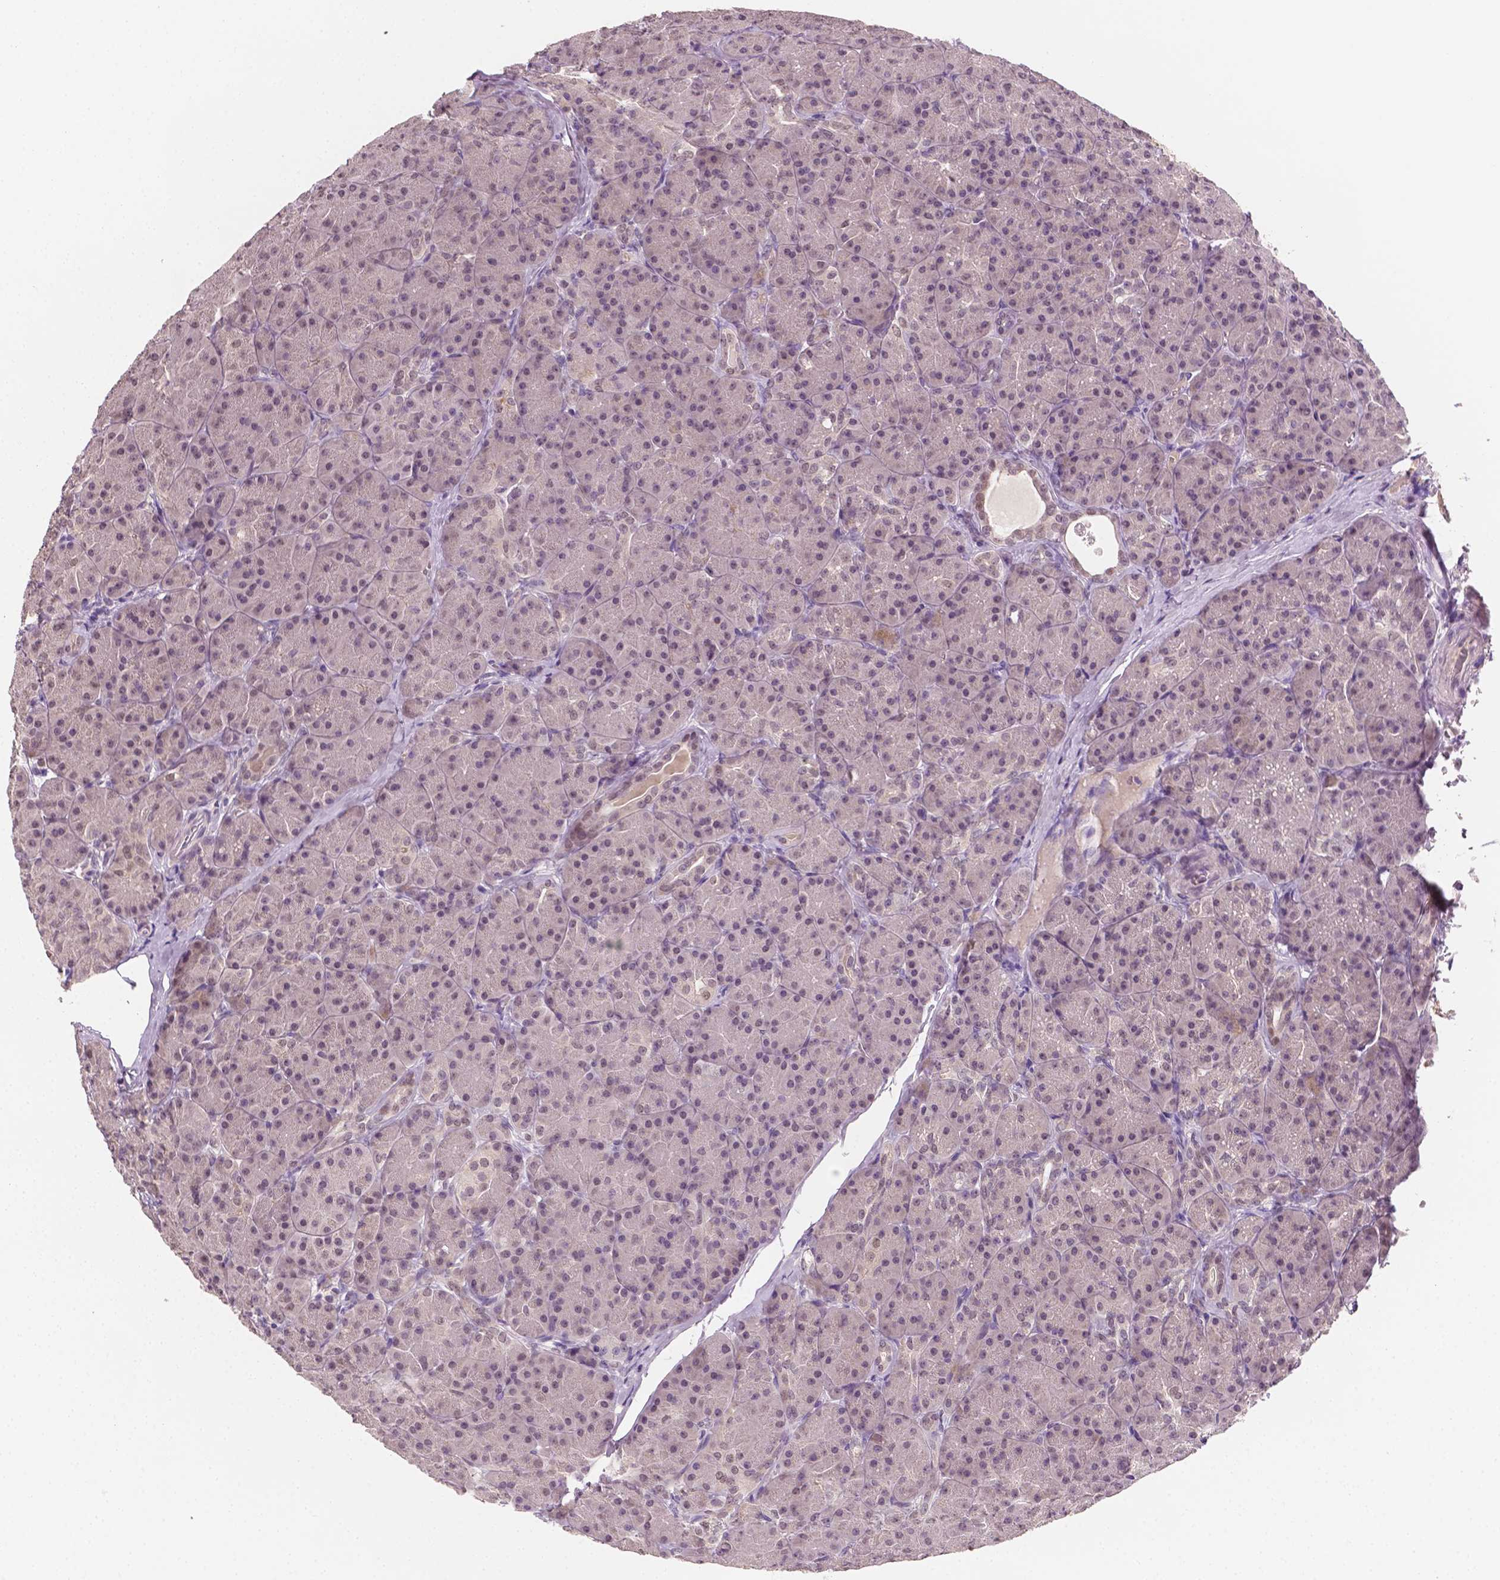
{"staining": {"intensity": "negative", "quantity": "none", "location": "none"}, "tissue": "pancreas", "cell_type": "Exocrine glandular cells", "image_type": "normal", "snomed": [{"axis": "morphology", "description": "Normal tissue, NOS"}, {"axis": "topography", "description": "Pancreas"}], "caption": "Immunohistochemistry histopathology image of benign pancreas: human pancreas stained with DAB shows no significant protein positivity in exocrine glandular cells.", "gene": "MROH6", "patient": {"sex": "male", "age": 57}}